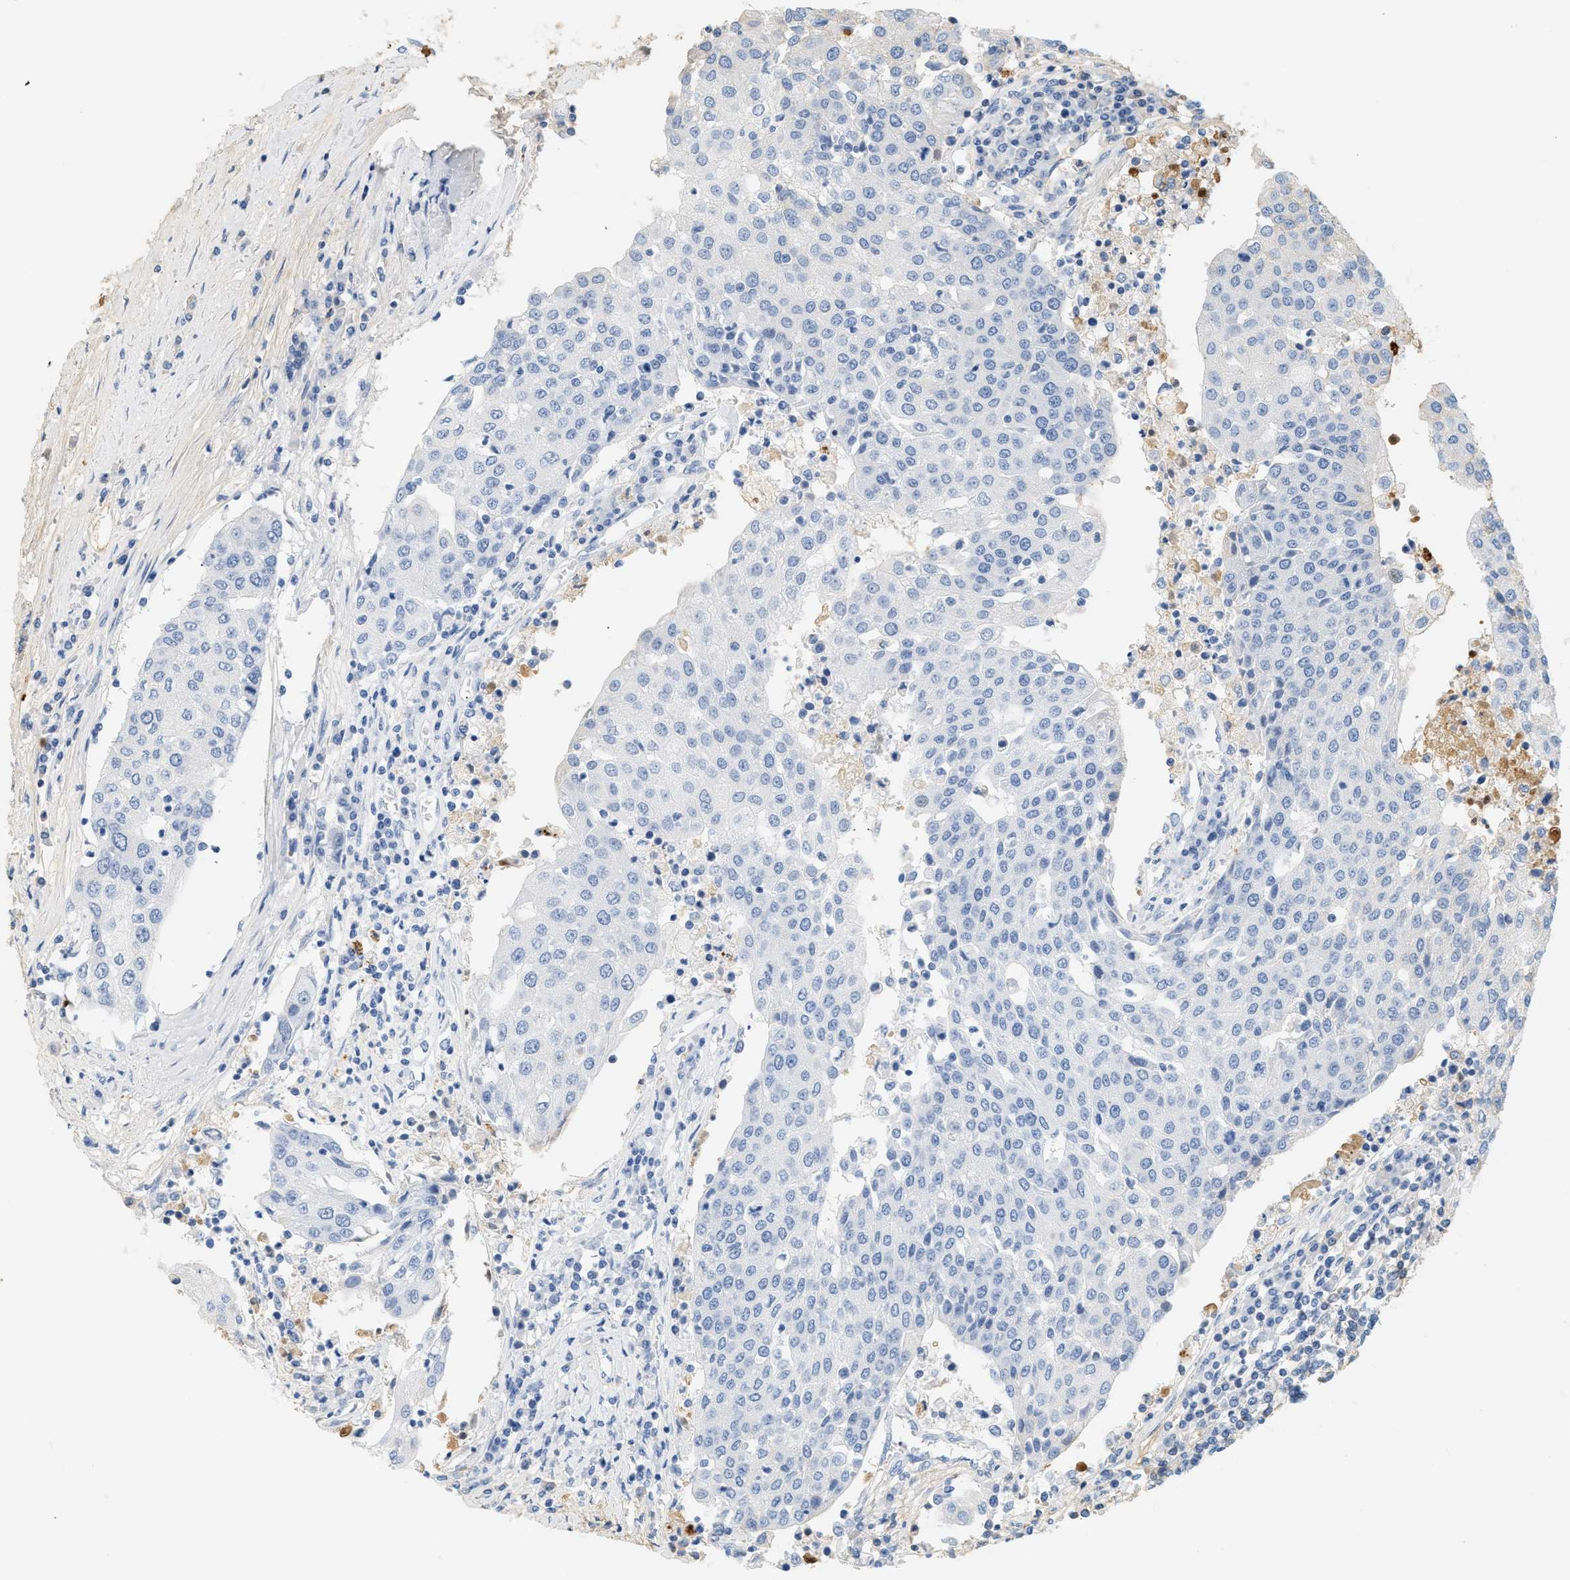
{"staining": {"intensity": "negative", "quantity": "none", "location": "none"}, "tissue": "urothelial cancer", "cell_type": "Tumor cells", "image_type": "cancer", "snomed": [{"axis": "morphology", "description": "Urothelial carcinoma, High grade"}, {"axis": "topography", "description": "Urinary bladder"}], "caption": "Urothelial carcinoma (high-grade) was stained to show a protein in brown. There is no significant staining in tumor cells.", "gene": "CFH", "patient": {"sex": "female", "age": 85}}